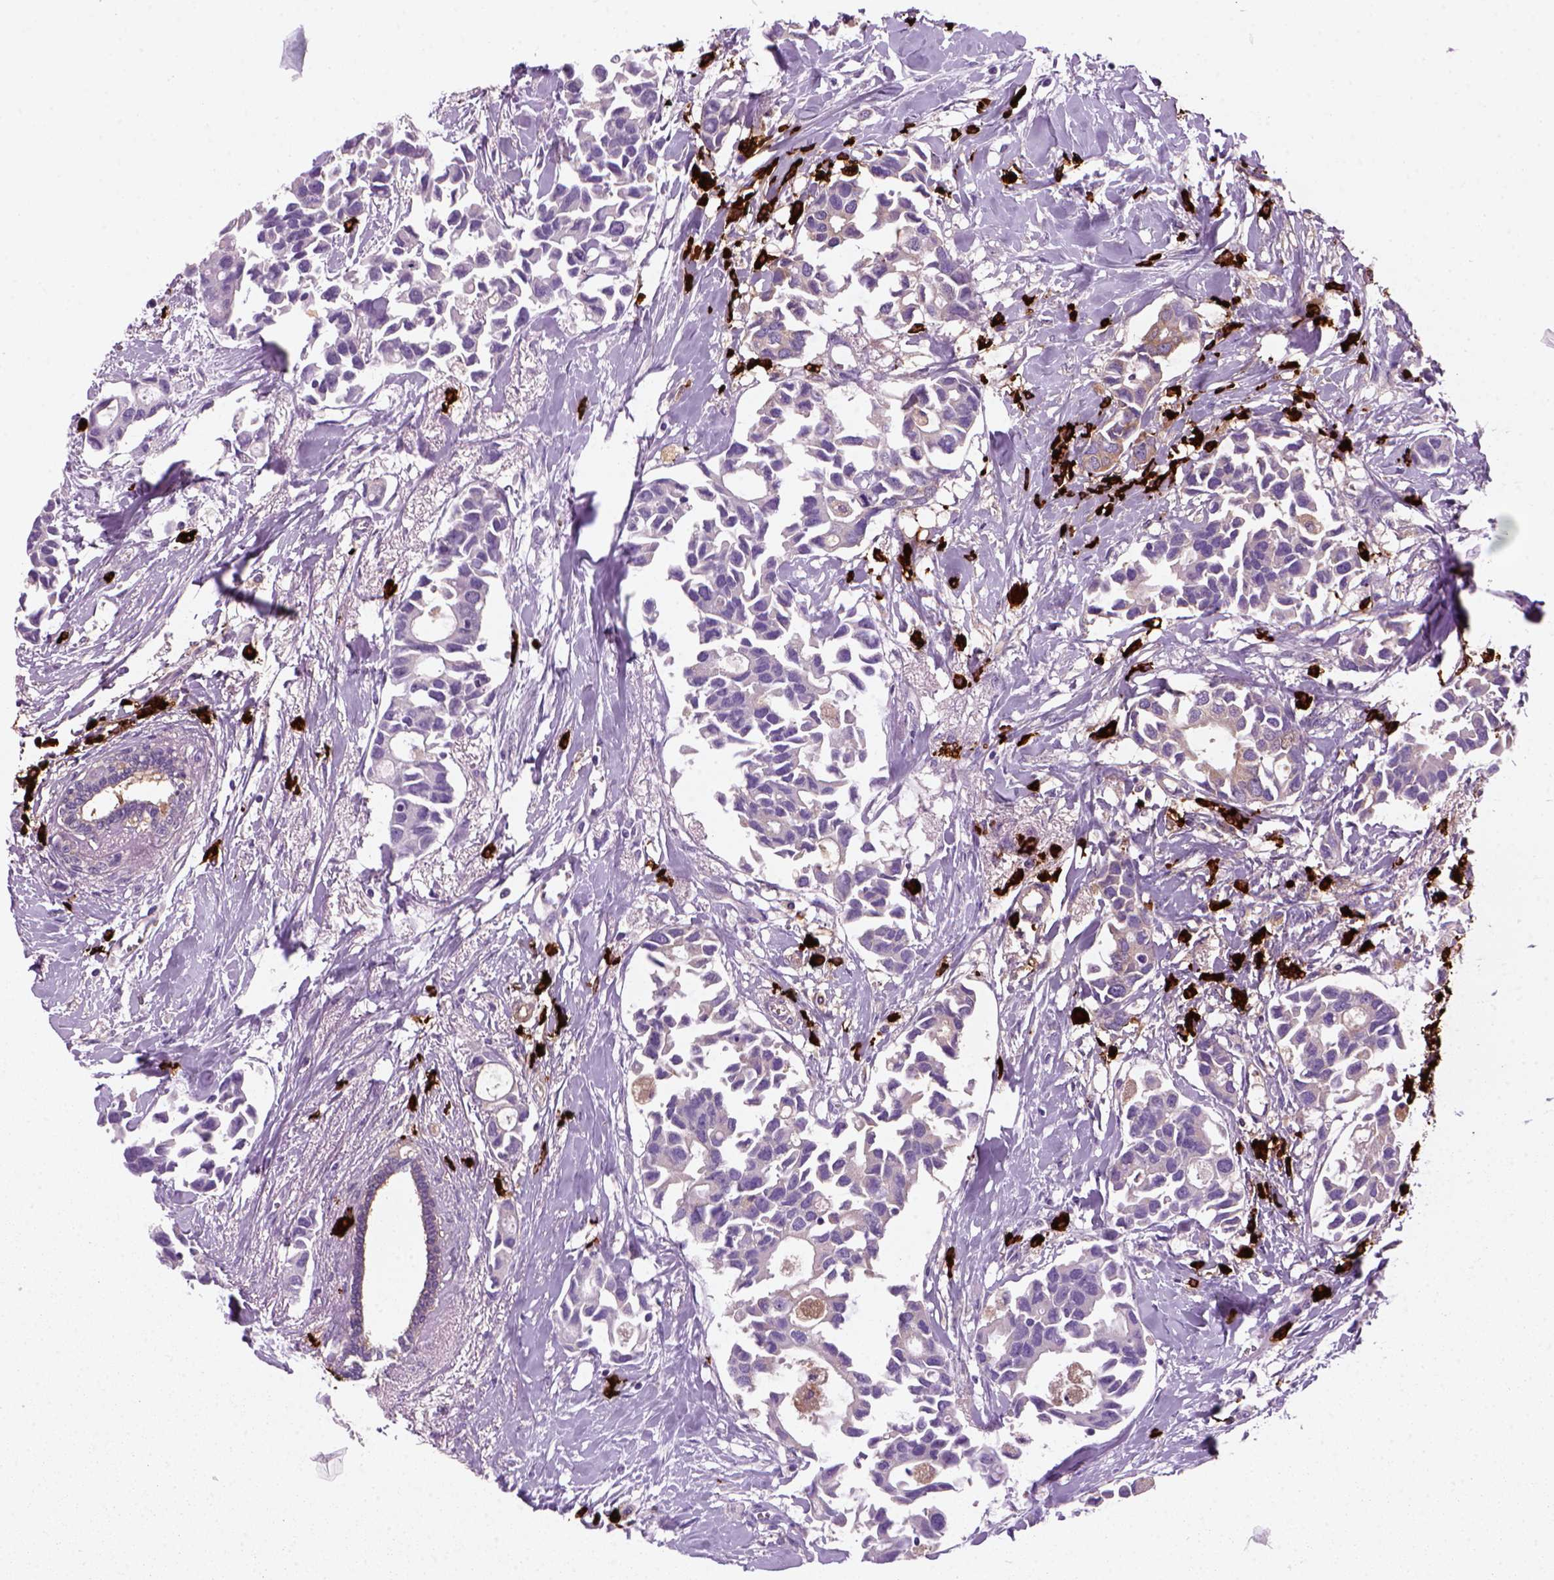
{"staining": {"intensity": "negative", "quantity": "none", "location": "none"}, "tissue": "breast cancer", "cell_type": "Tumor cells", "image_type": "cancer", "snomed": [{"axis": "morphology", "description": "Duct carcinoma"}, {"axis": "topography", "description": "Breast"}], "caption": "Protein analysis of infiltrating ductal carcinoma (breast) reveals no significant expression in tumor cells.", "gene": "MZB1", "patient": {"sex": "female", "age": 83}}